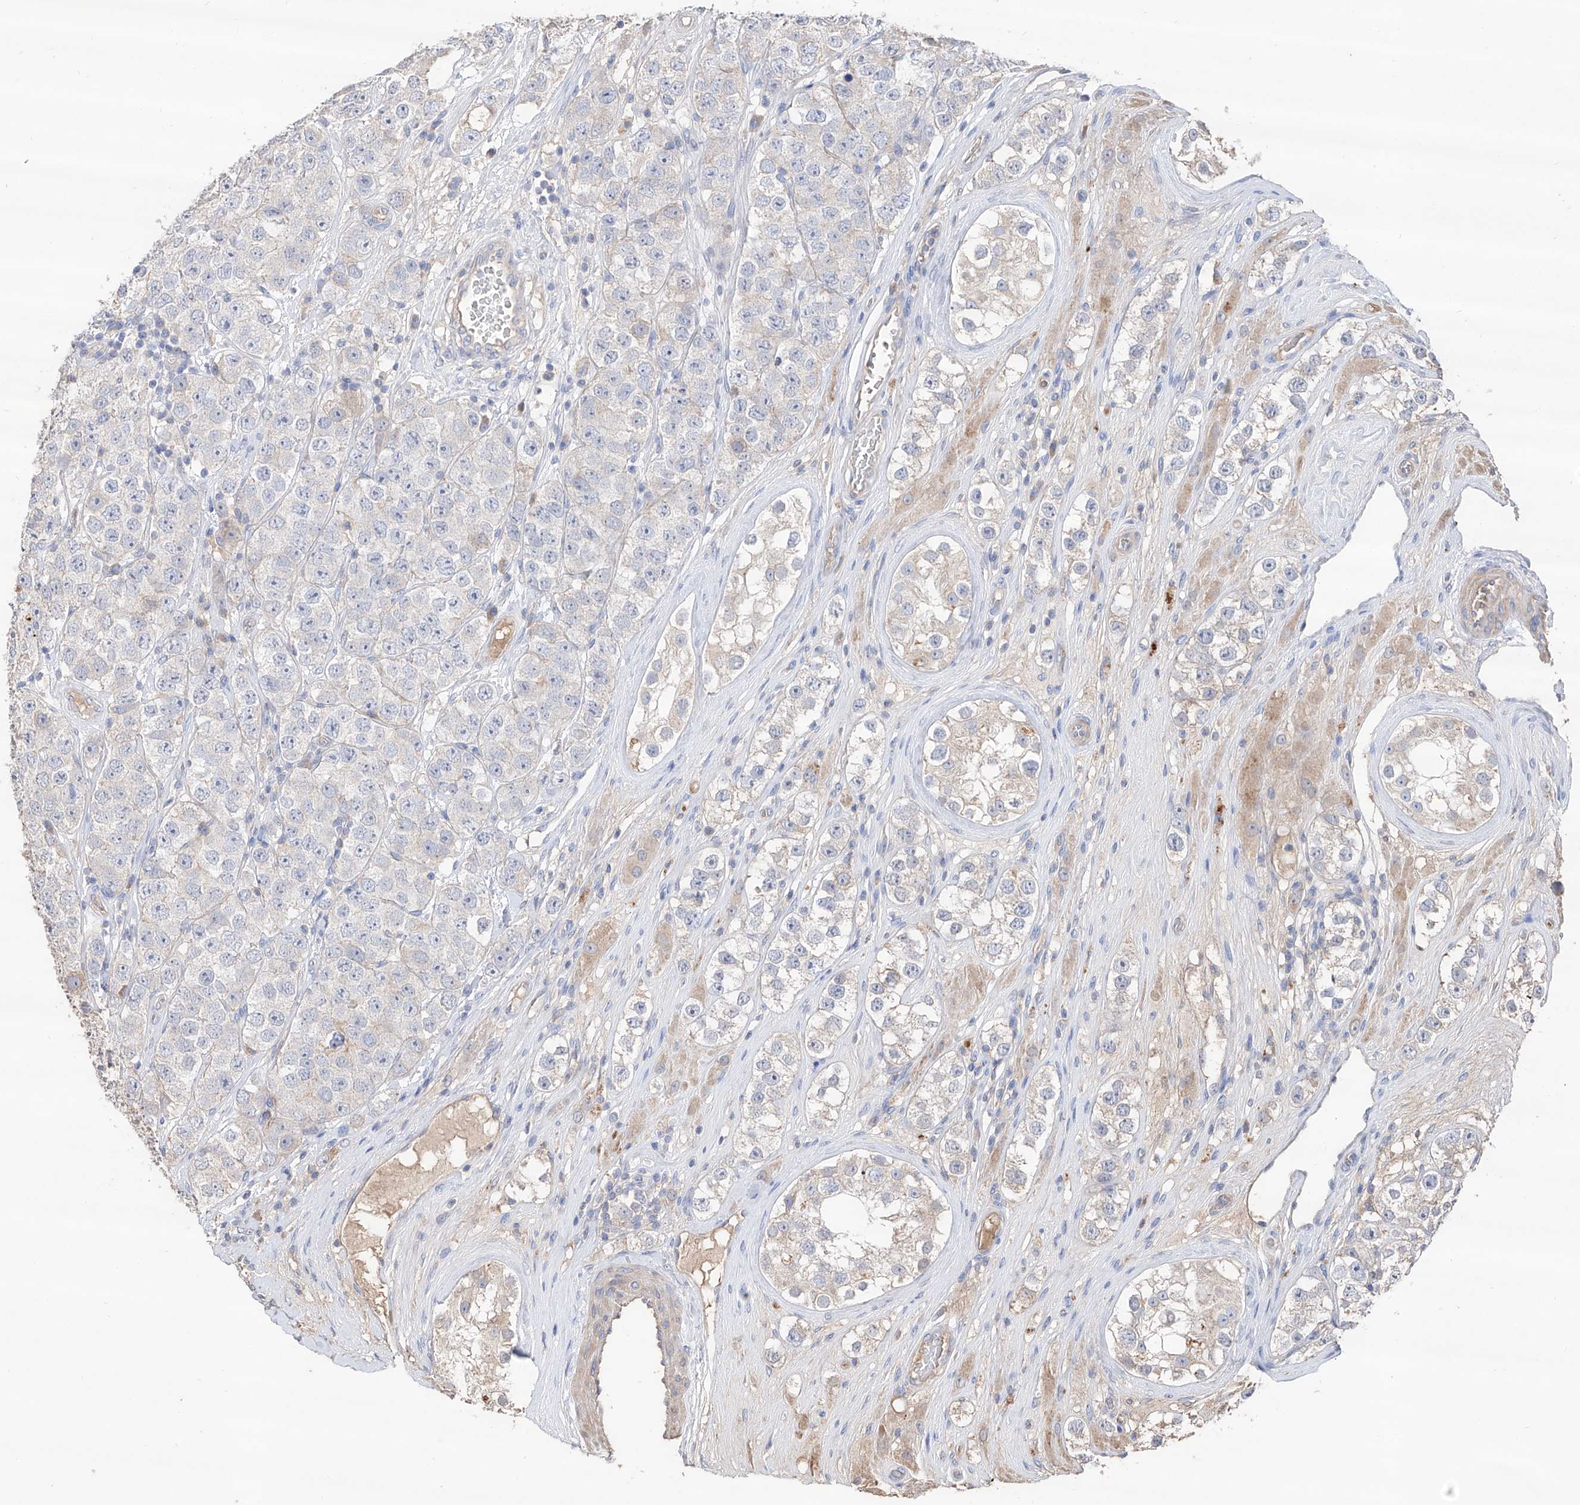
{"staining": {"intensity": "negative", "quantity": "none", "location": "none"}, "tissue": "testis cancer", "cell_type": "Tumor cells", "image_type": "cancer", "snomed": [{"axis": "morphology", "description": "Seminoma, NOS"}, {"axis": "topography", "description": "Testis"}], "caption": "A high-resolution histopathology image shows immunohistochemistry staining of testis cancer, which exhibits no significant staining in tumor cells. (Immunohistochemistry, brightfield microscopy, high magnification).", "gene": "EDN1", "patient": {"sex": "male", "age": 28}}